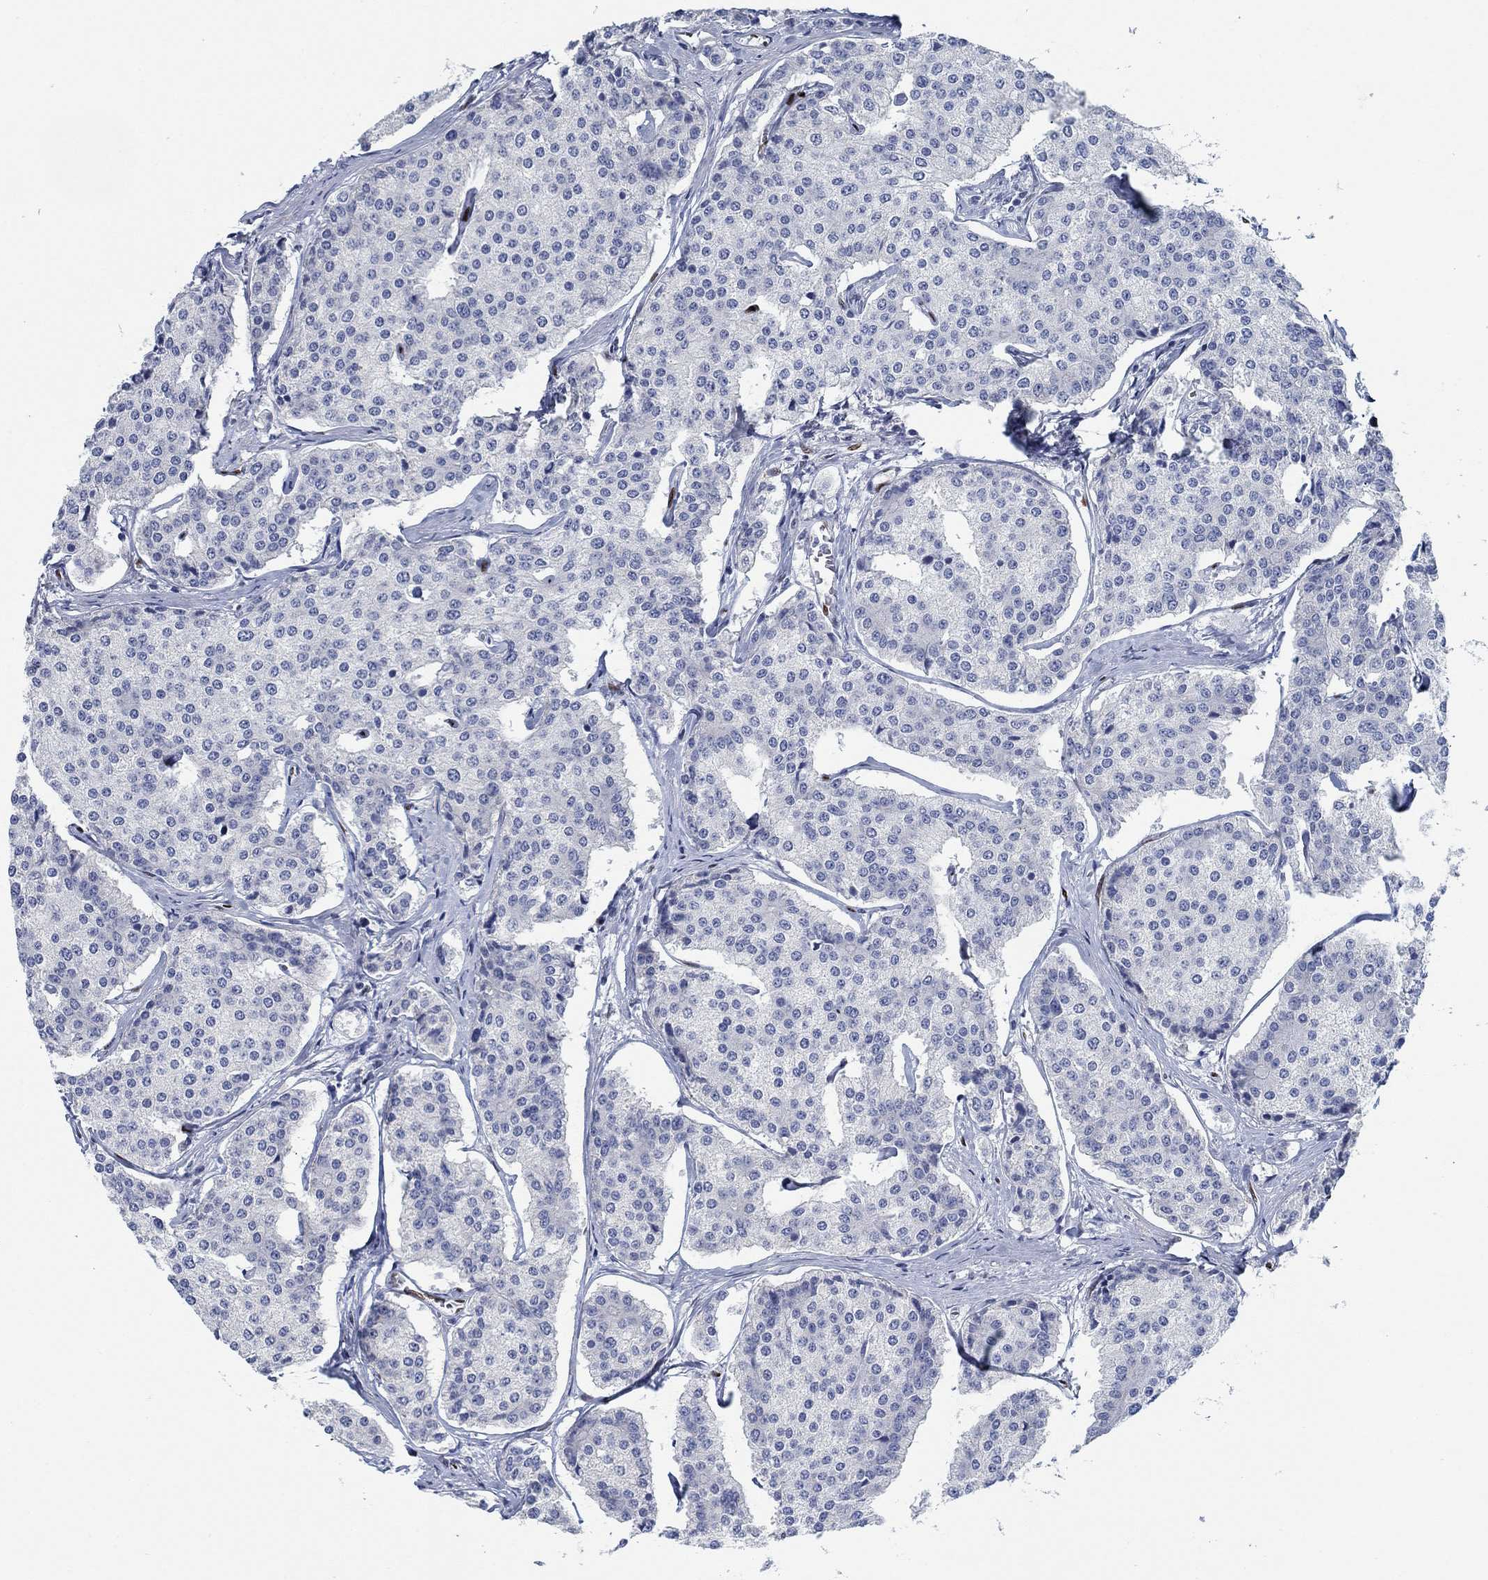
{"staining": {"intensity": "negative", "quantity": "none", "location": "none"}, "tissue": "carcinoid", "cell_type": "Tumor cells", "image_type": "cancer", "snomed": [{"axis": "morphology", "description": "Carcinoid, malignant, NOS"}, {"axis": "topography", "description": "Small intestine"}], "caption": "Protein analysis of malignant carcinoid demonstrates no significant staining in tumor cells.", "gene": "ZEB1", "patient": {"sex": "female", "age": 65}}